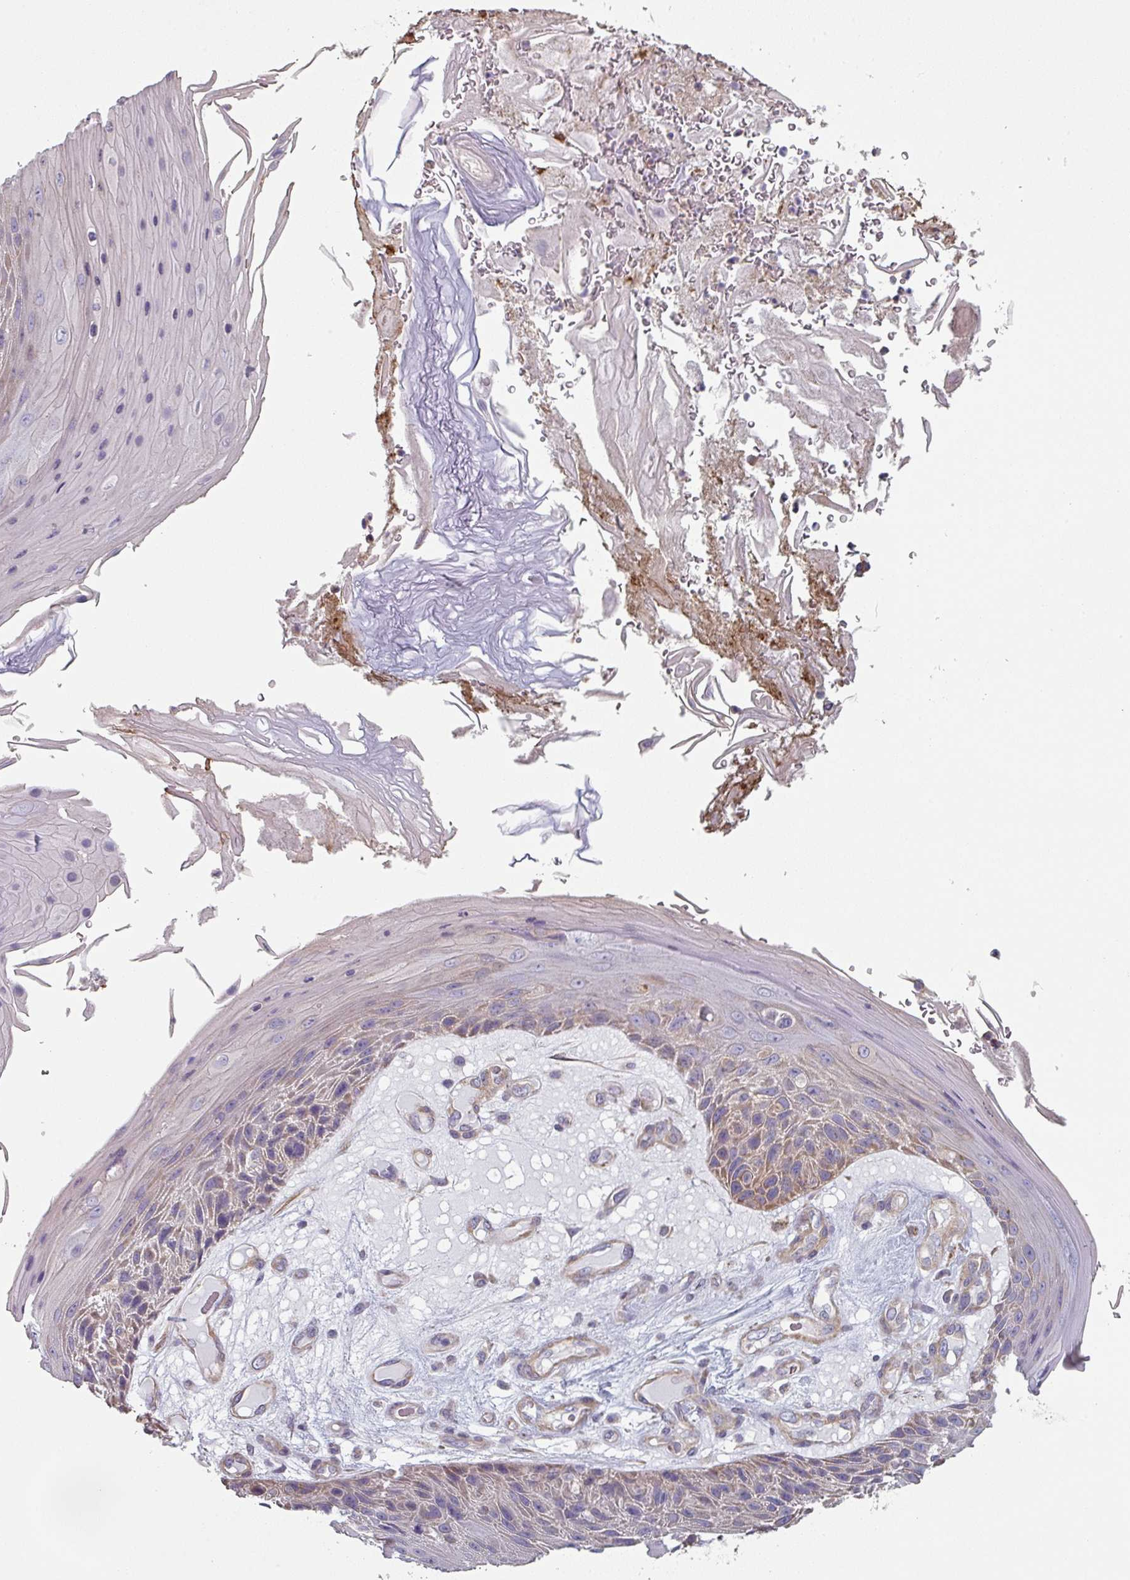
{"staining": {"intensity": "moderate", "quantity": "<25%", "location": "cytoplasmic/membranous"}, "tissue": "skin cancer", "cell_type": "Tumor cells", "image_type": "cancer", "snomed": [{"axis": "morphology", "description": "Squamous cell carcinoma, NOS"}, {"axis": "topography", "description": "Skin"}], "caption": "Human skin cancer stained with a brown dye demonstrates moderate cytoplasmic/membranous positive positivity in about <25% of tumor cells.", "gene": "GSTA4", "patient": {"sex": "female", "age": 88}}